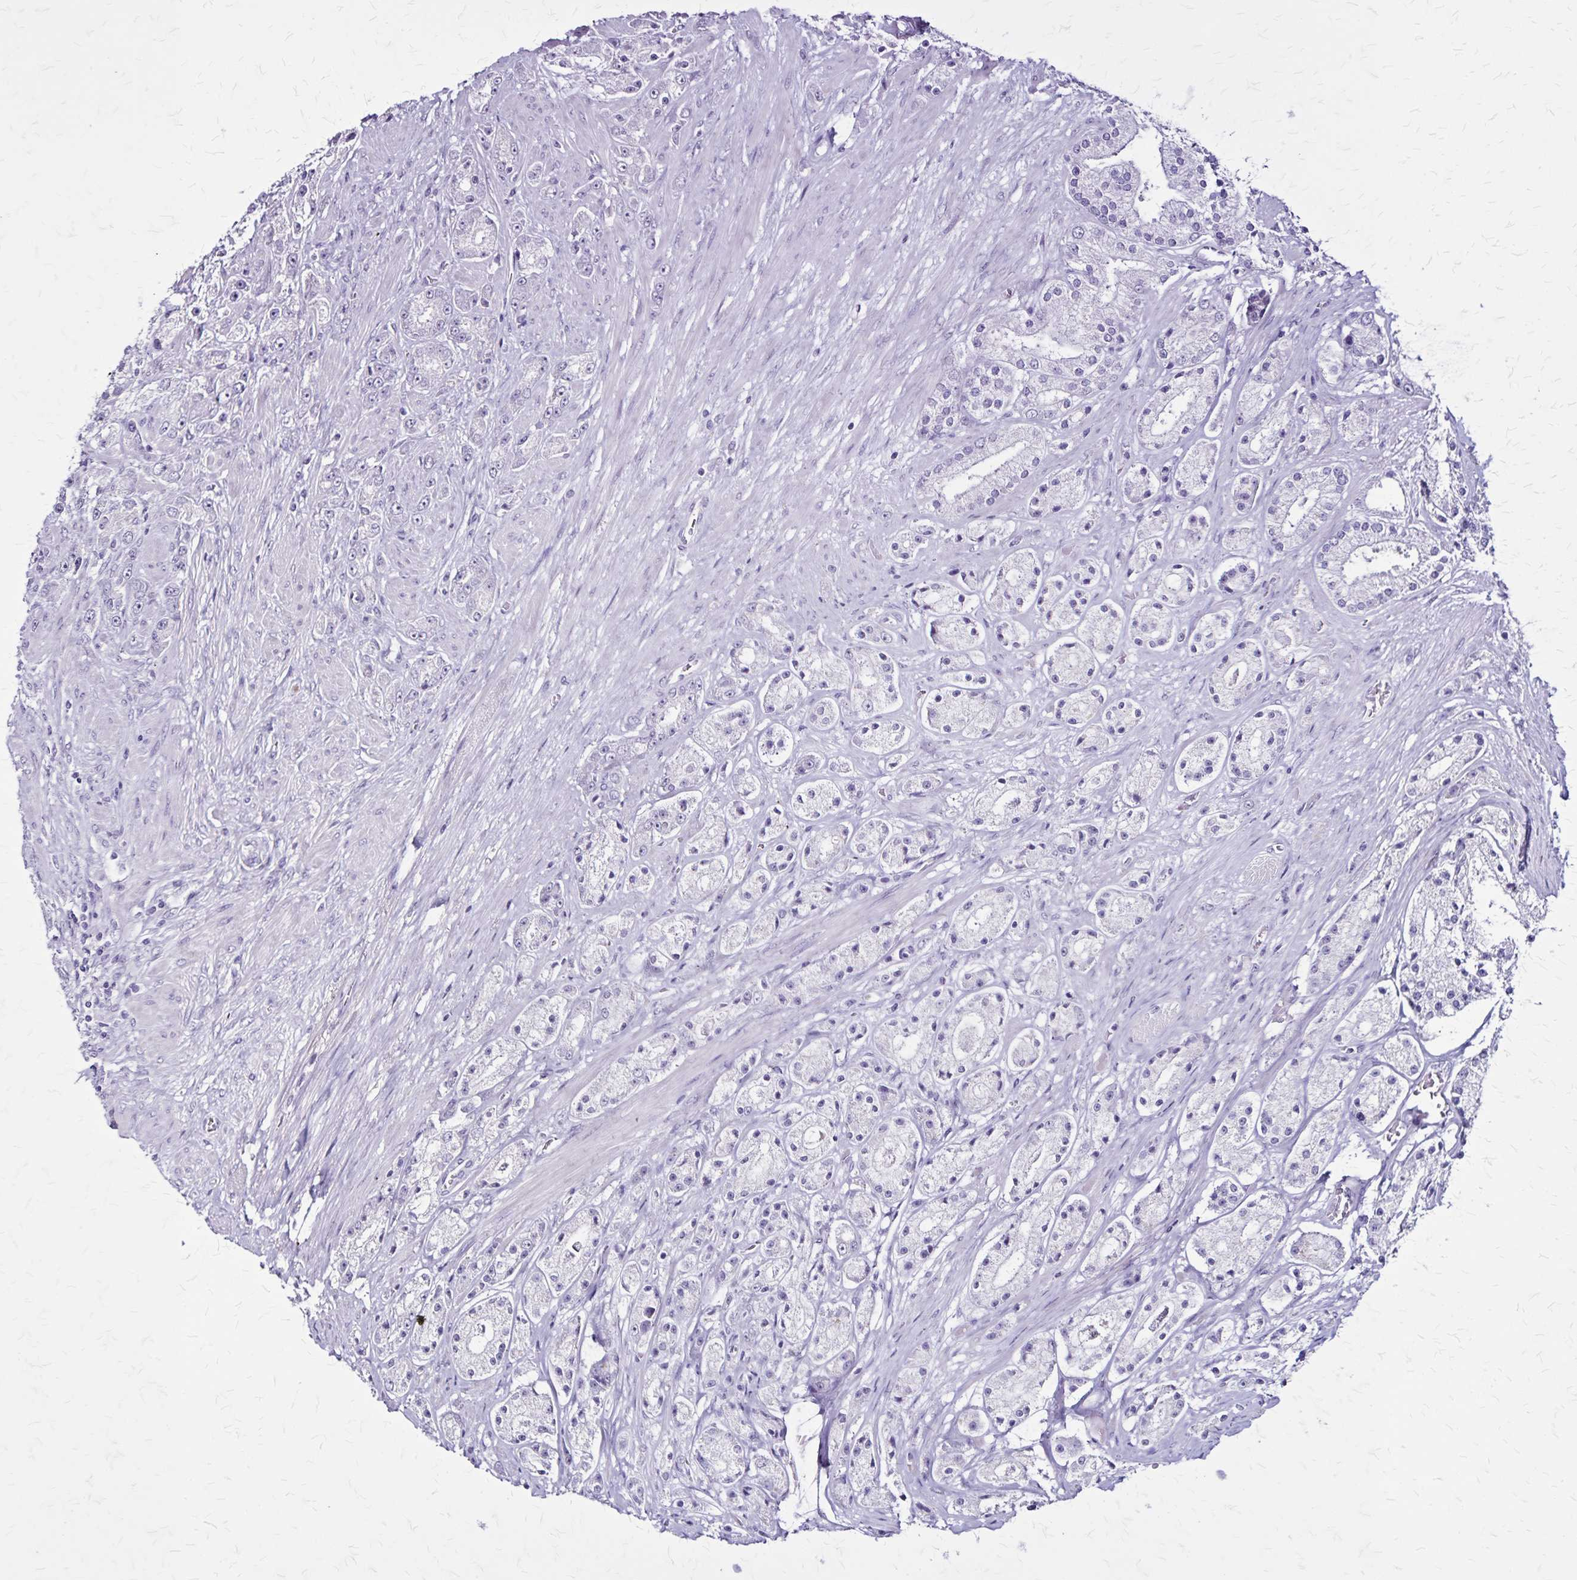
{"staining": {"intensity": "negative", "quantity": "none", "location": "none"}, "tissue": "prostate cancer", "cell_type": "Tumor cells", "image_type": "cancer", "snomed": [{"axis": "morphology", "description": "Adenocarcinoma, High grade"}, {"axis": "topography", "description": "Prostate"}], "caption": "An immunohistochemistry micrograph of adenocarcinoma (high-grade) (prostate) is shown. There is no staining in tumor cells of adenocarcinoma (high-grade) (prostate).", "gene": "KRT2", "patient": {"sex": "male", "age": 67}}